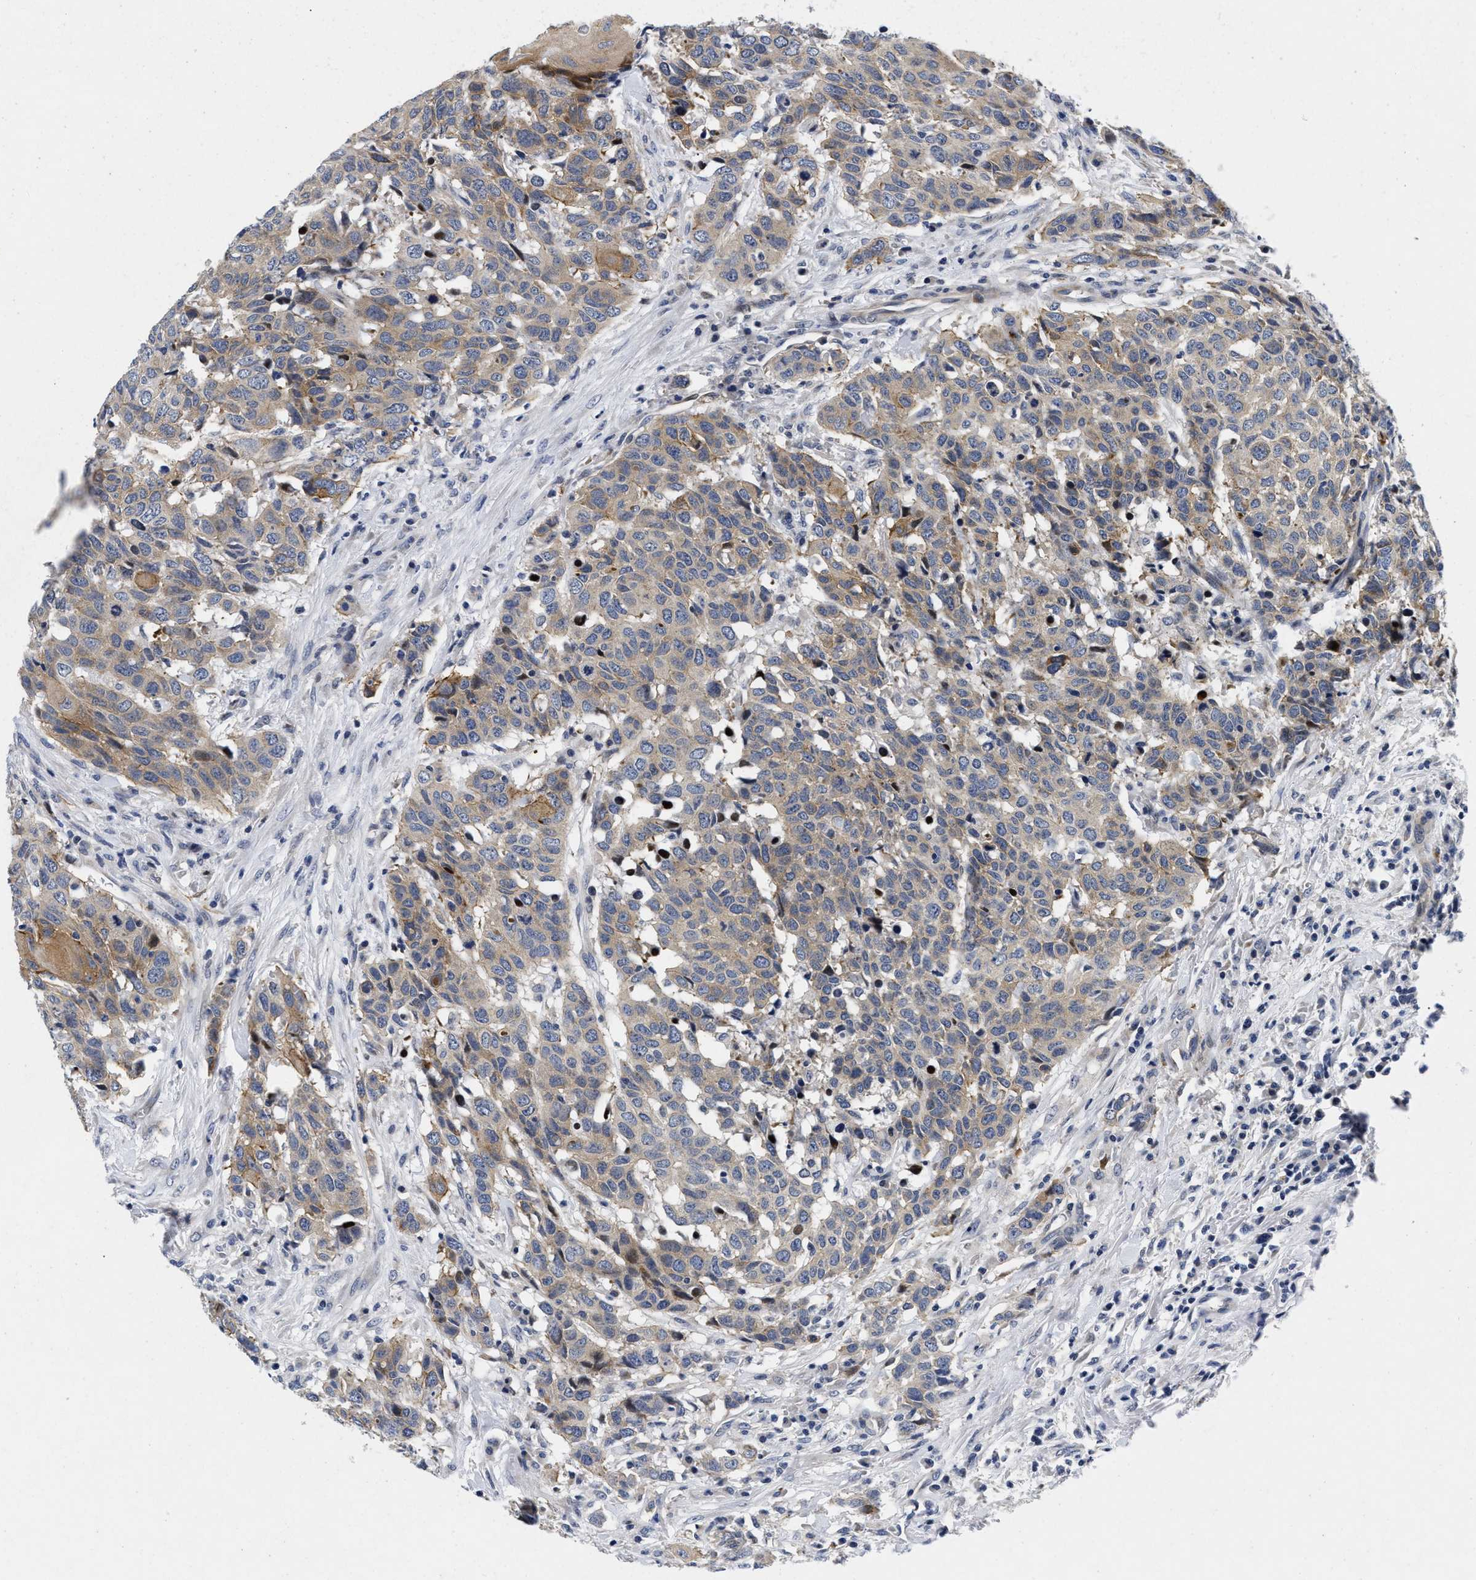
{"staining": {"intensity": "weak", "quantity": "25%-75%", "location": "cytoplasmic/membranous"}, "tissue": "head and neck cancer", "cell_type": "Tumor cells", "image_type": "cancer", "snomed": [{"axis": "morphology", "description": "Squamous cell carcinoma, NOS"}, {"axis": "topography", "description": "Head-Neck"}], "caption": "A brown stain shows weak cytoplasmic/membranous positivity of a protein in head and neck cancer tumor cells.", "gene": "LAD1", "patient": {"sex": "male", "age": 66}}